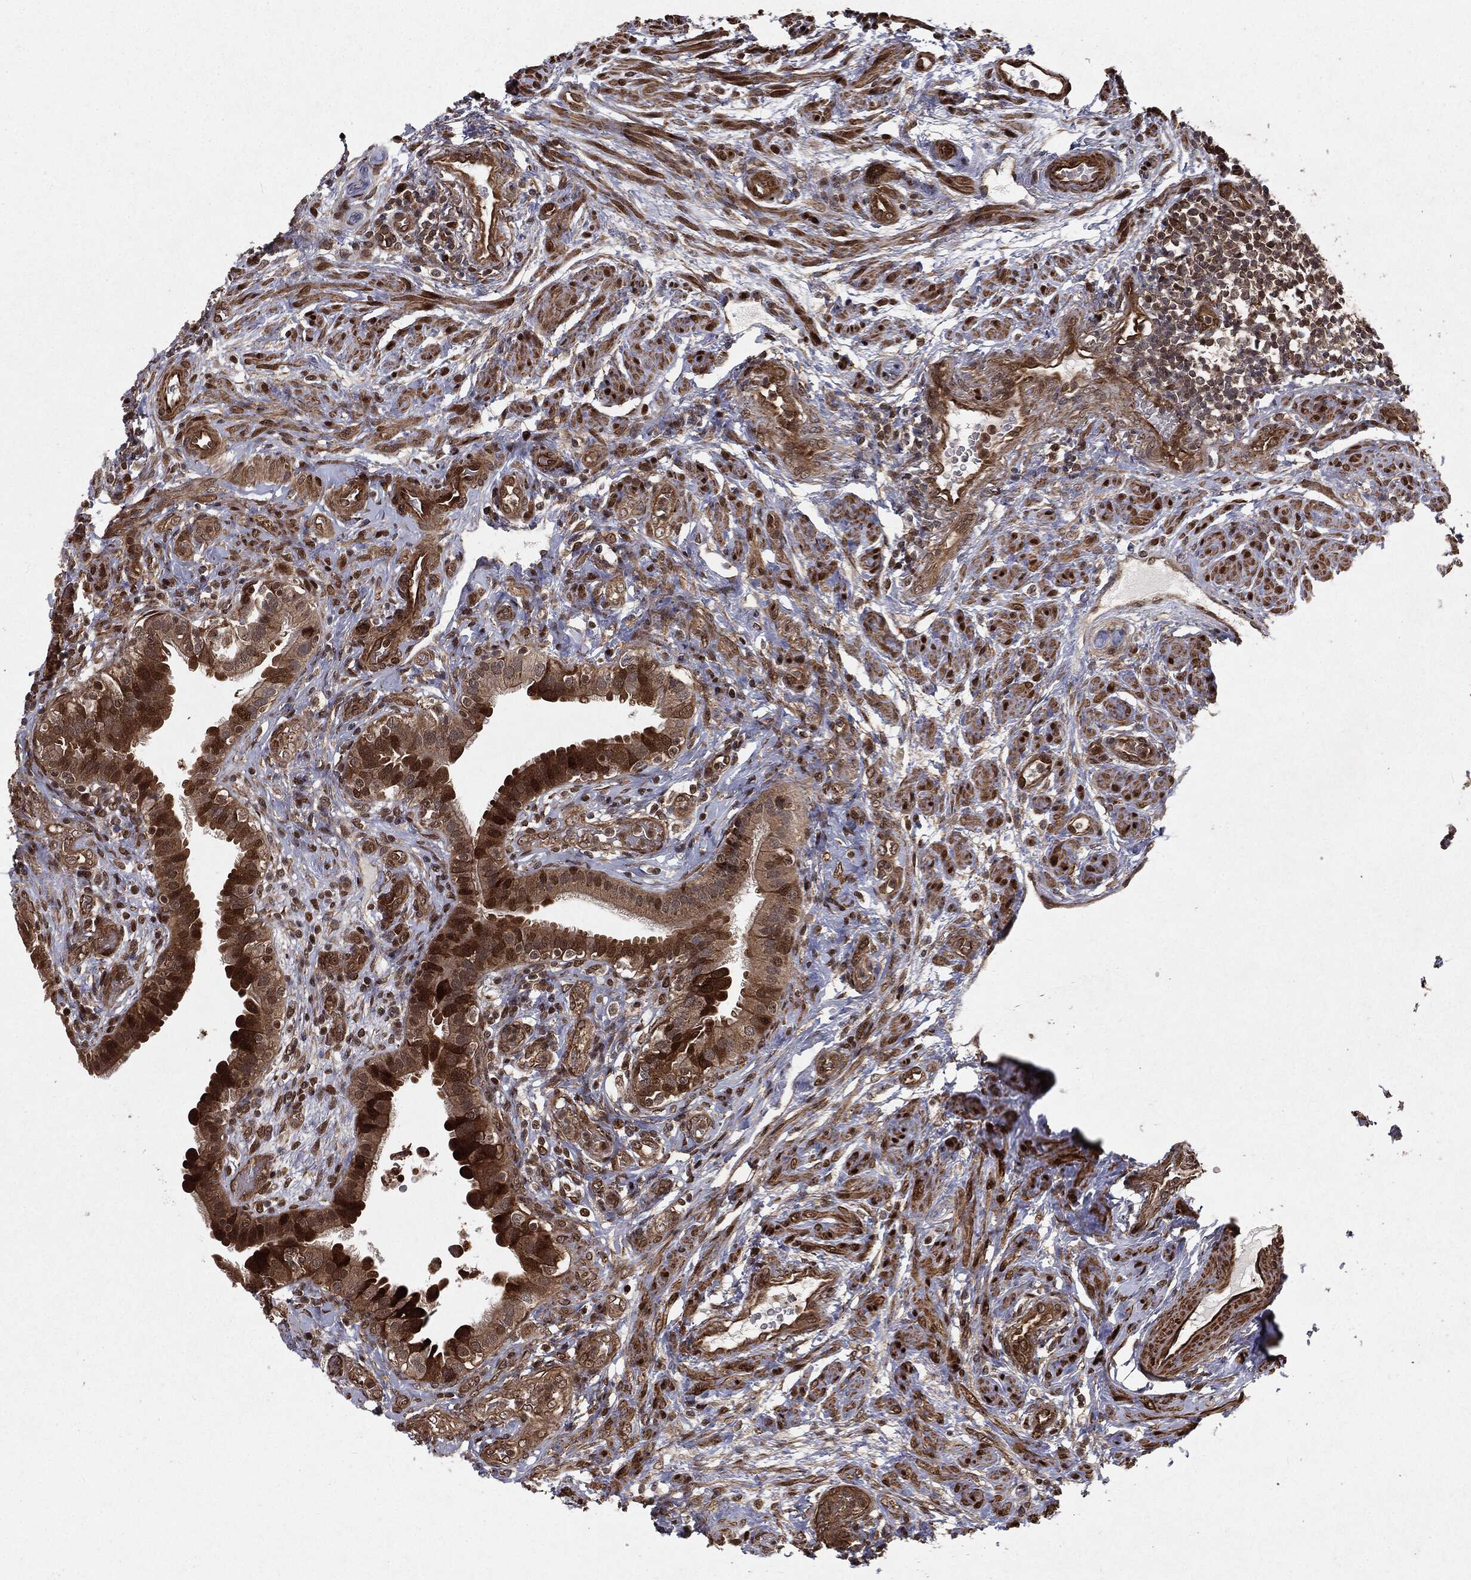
{"staining": {"intensity": "strong", "quantity": ">75%", "location": "cytoplasmic/membranous,nuclear"}, "tissue": "fallopian tube", "cell_type": "Glandular cells", "image_type": "normal", "snomed": [{"axis": "morphology", "description": "Normal tissue, NOS"}, {"axis": "topography", "description": "Fallopian tube"}], "caption": "A brown stain highlights strong cytoplasmic/membranous,nuclear expression of a protein in glandular cells of normal fallopian tube. Ihc stains the protein in brown and the nuclei are stained blue.", "gene": "RANBP9", "patient": {"sex": "female", "age": 41}}